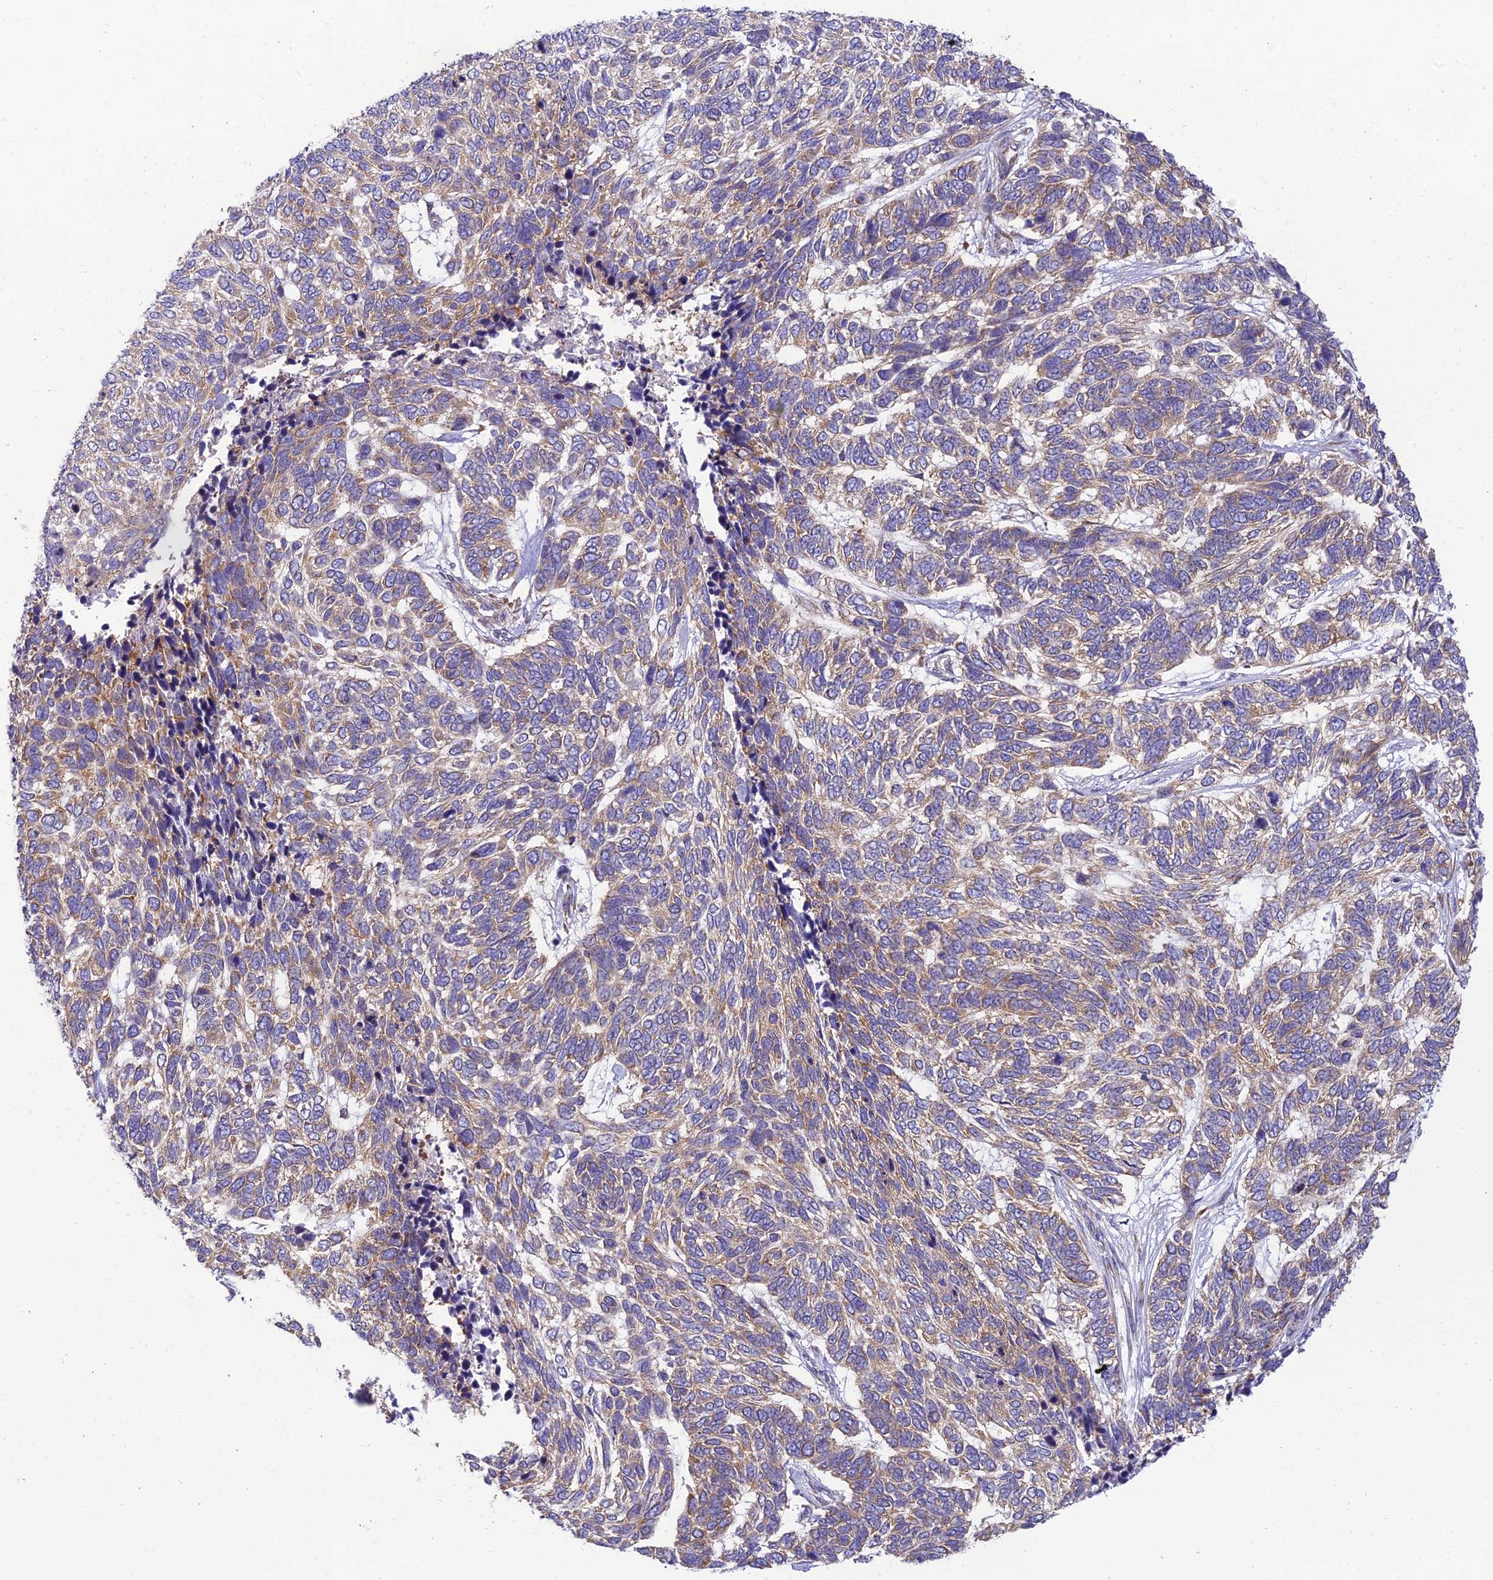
{"staining": {"intensity": "moderate", "quantity": ">75%", "location": "cytoplasmic/membranous"}, "tissue": "skin cancer", "cell_type": "Tumor cells", "image_type": "cancer", "snomed": [{"axis": "morphology", "description": "Basal cell carcinoma"}, {"axis": "topography", "description": "Skin"}], "caption": "There is medium levels of moderate cytoplasmic/membranous staining in tumor cells of skin basal cell carcinoma, as demonstrated by immunohistochemical staining (brown color).", "gene": "CLCN7", "patient": {"sex": "female", "age": 65}}